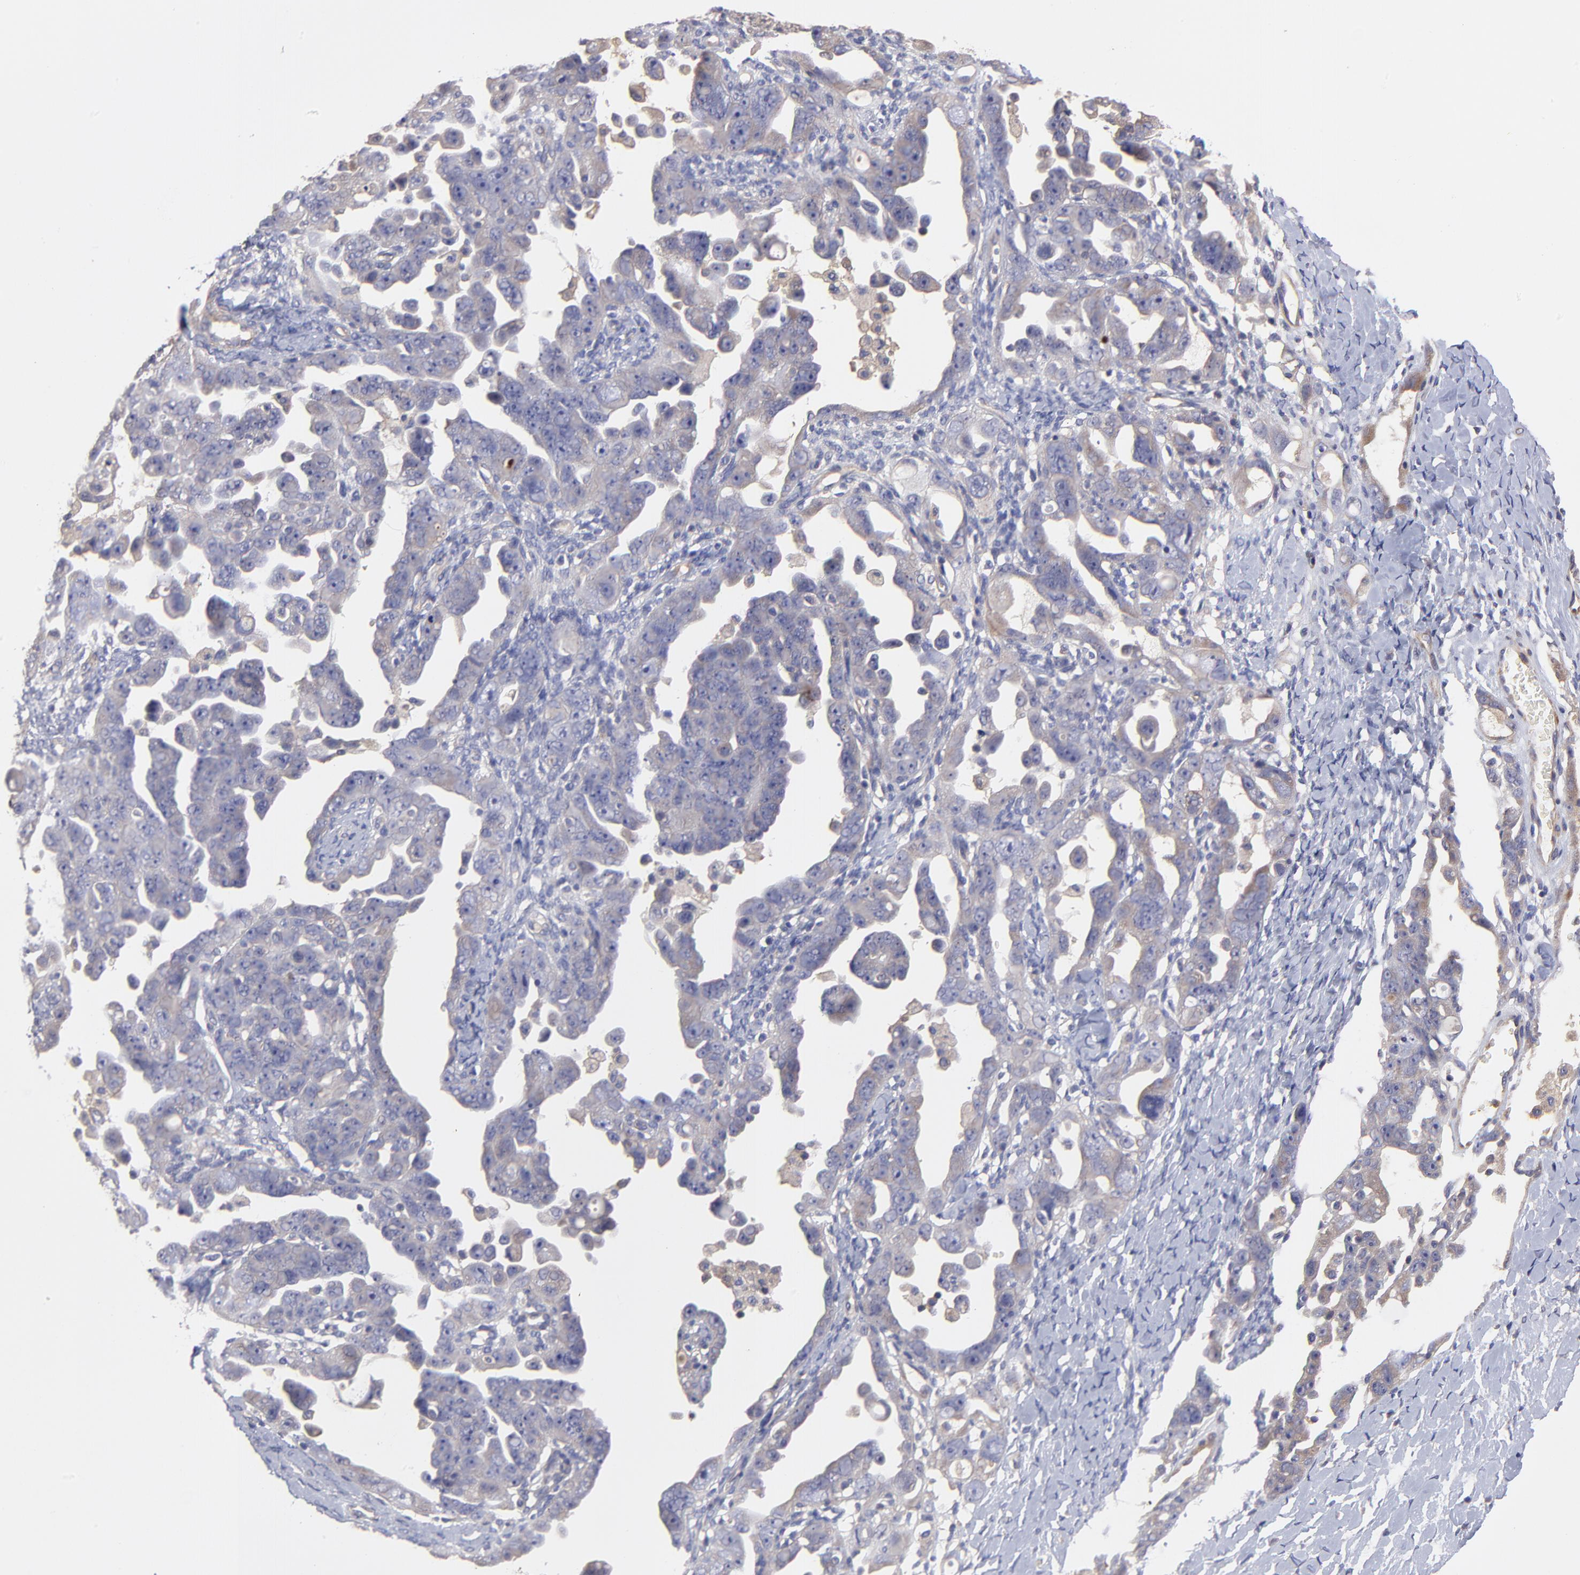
{"staining": {"intensity": "negative", "quantity": "none", "location": "none"}, "tissue": "ovarian cancer", "cell_type": "Tumor cells", "image_type": "cancer", "snomed": [{"axis": "morphology", "description": "Cystadenocarcinoma, serous, NOS"}, {"axis": "topography", "description": "Ovary"}], "caption": "IHC micrograph of serous cystadenocarcinoma (ovarian) stained for a protein (brown), which displays no positivity in tumor cells.", "gene": "ASB7", "patient": {"sex": "female", "age": 66}}